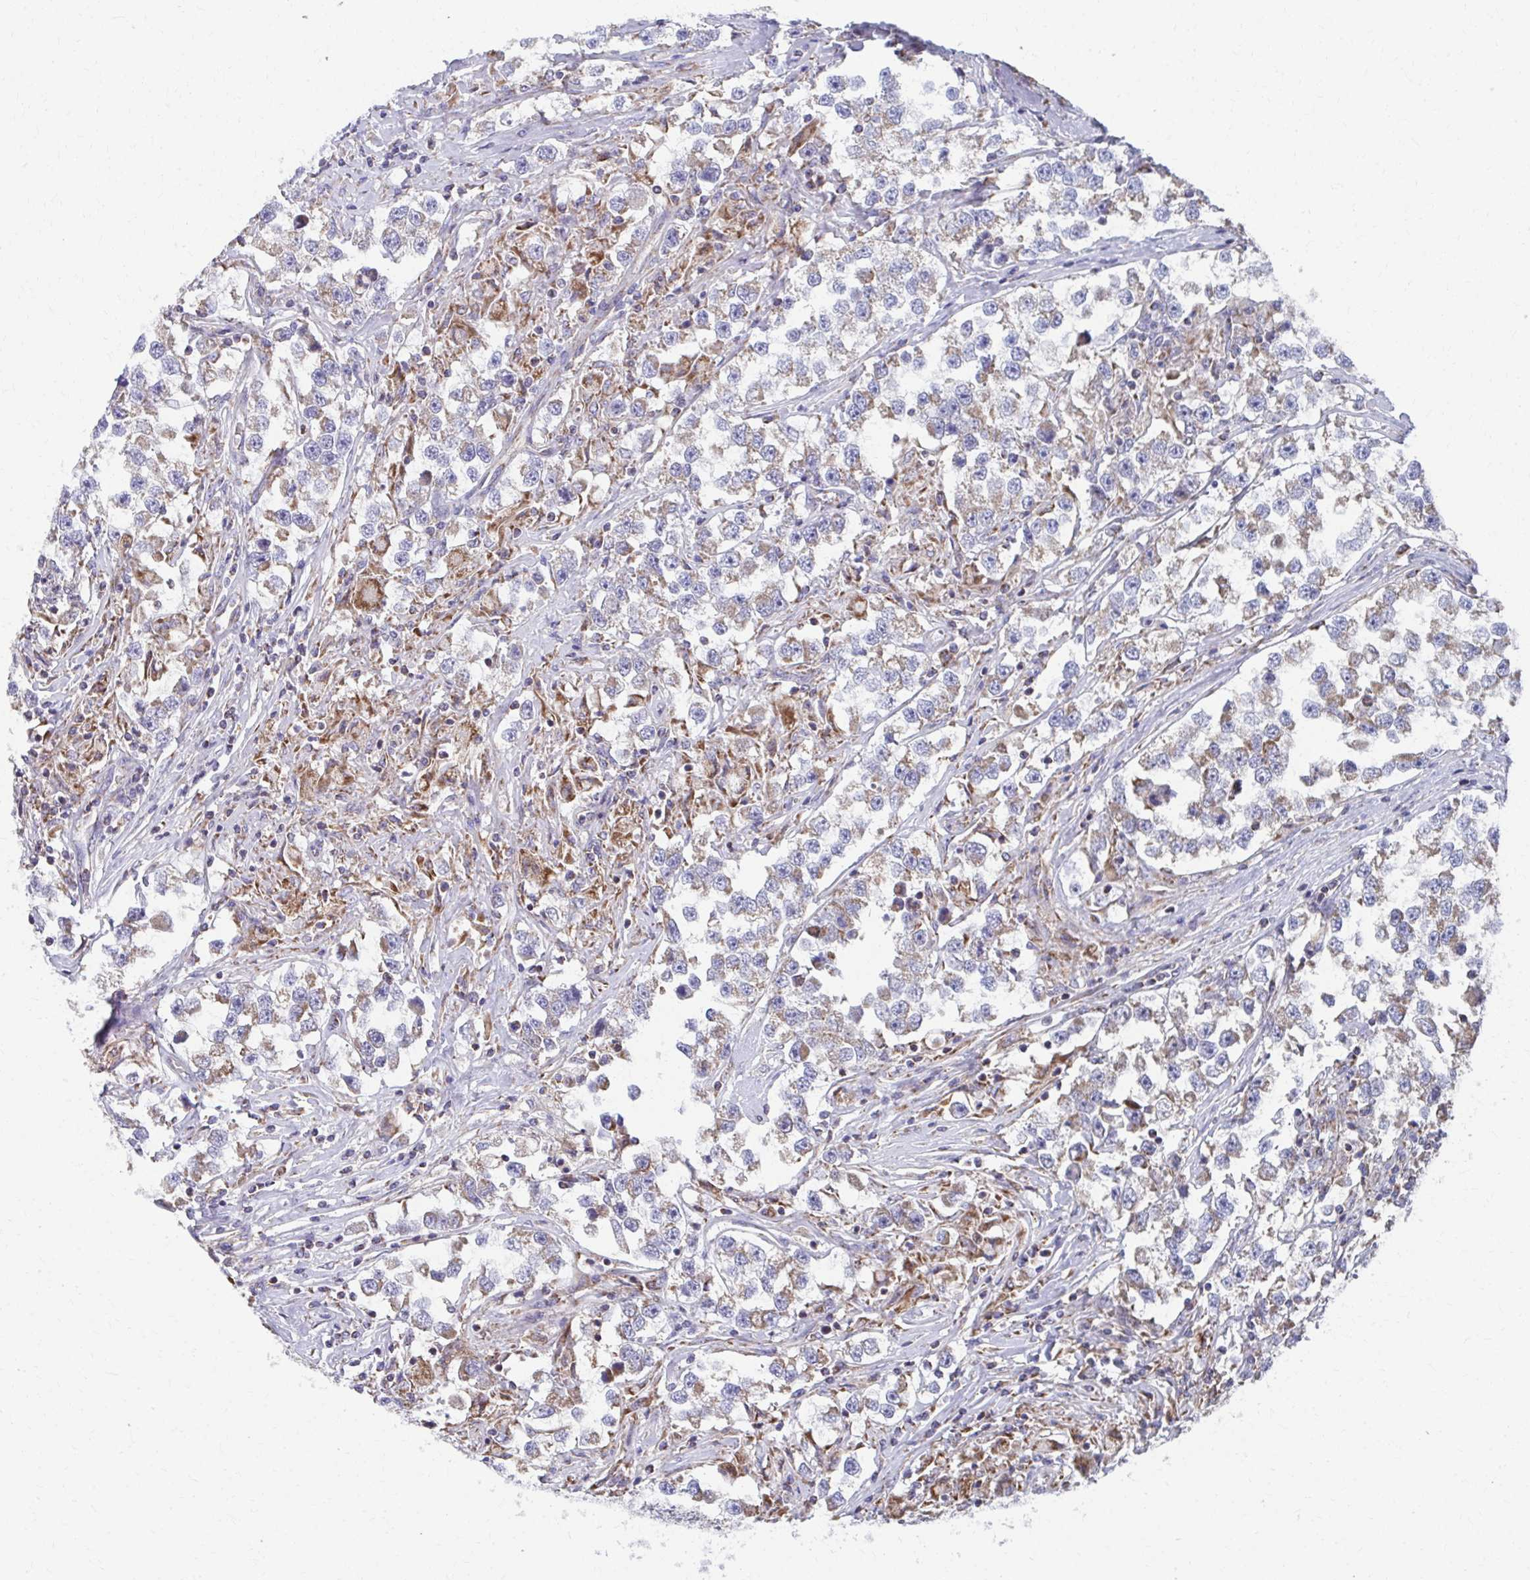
{"staining": {"intensity": "weak", "quantity": "25%-75%", "location": "cytoplasmic/membranous"}, "tissue": "testis cancer", "cell_type": "Tumor cells", "image_type": "cancer", "snomed": [{"axis": "morphology", "description": "Seminoma, NOS"}, {"axis": "topography", "description": "Testis"}], "caption": "About 25%-75% of tumor cells in testis cancer reveal weak cytoplasmic/membranous protein staining as visualized by brown immunohistochemical staining.", "gene": "RCC1L", "patient": {"sex": "male", "age": 46}}